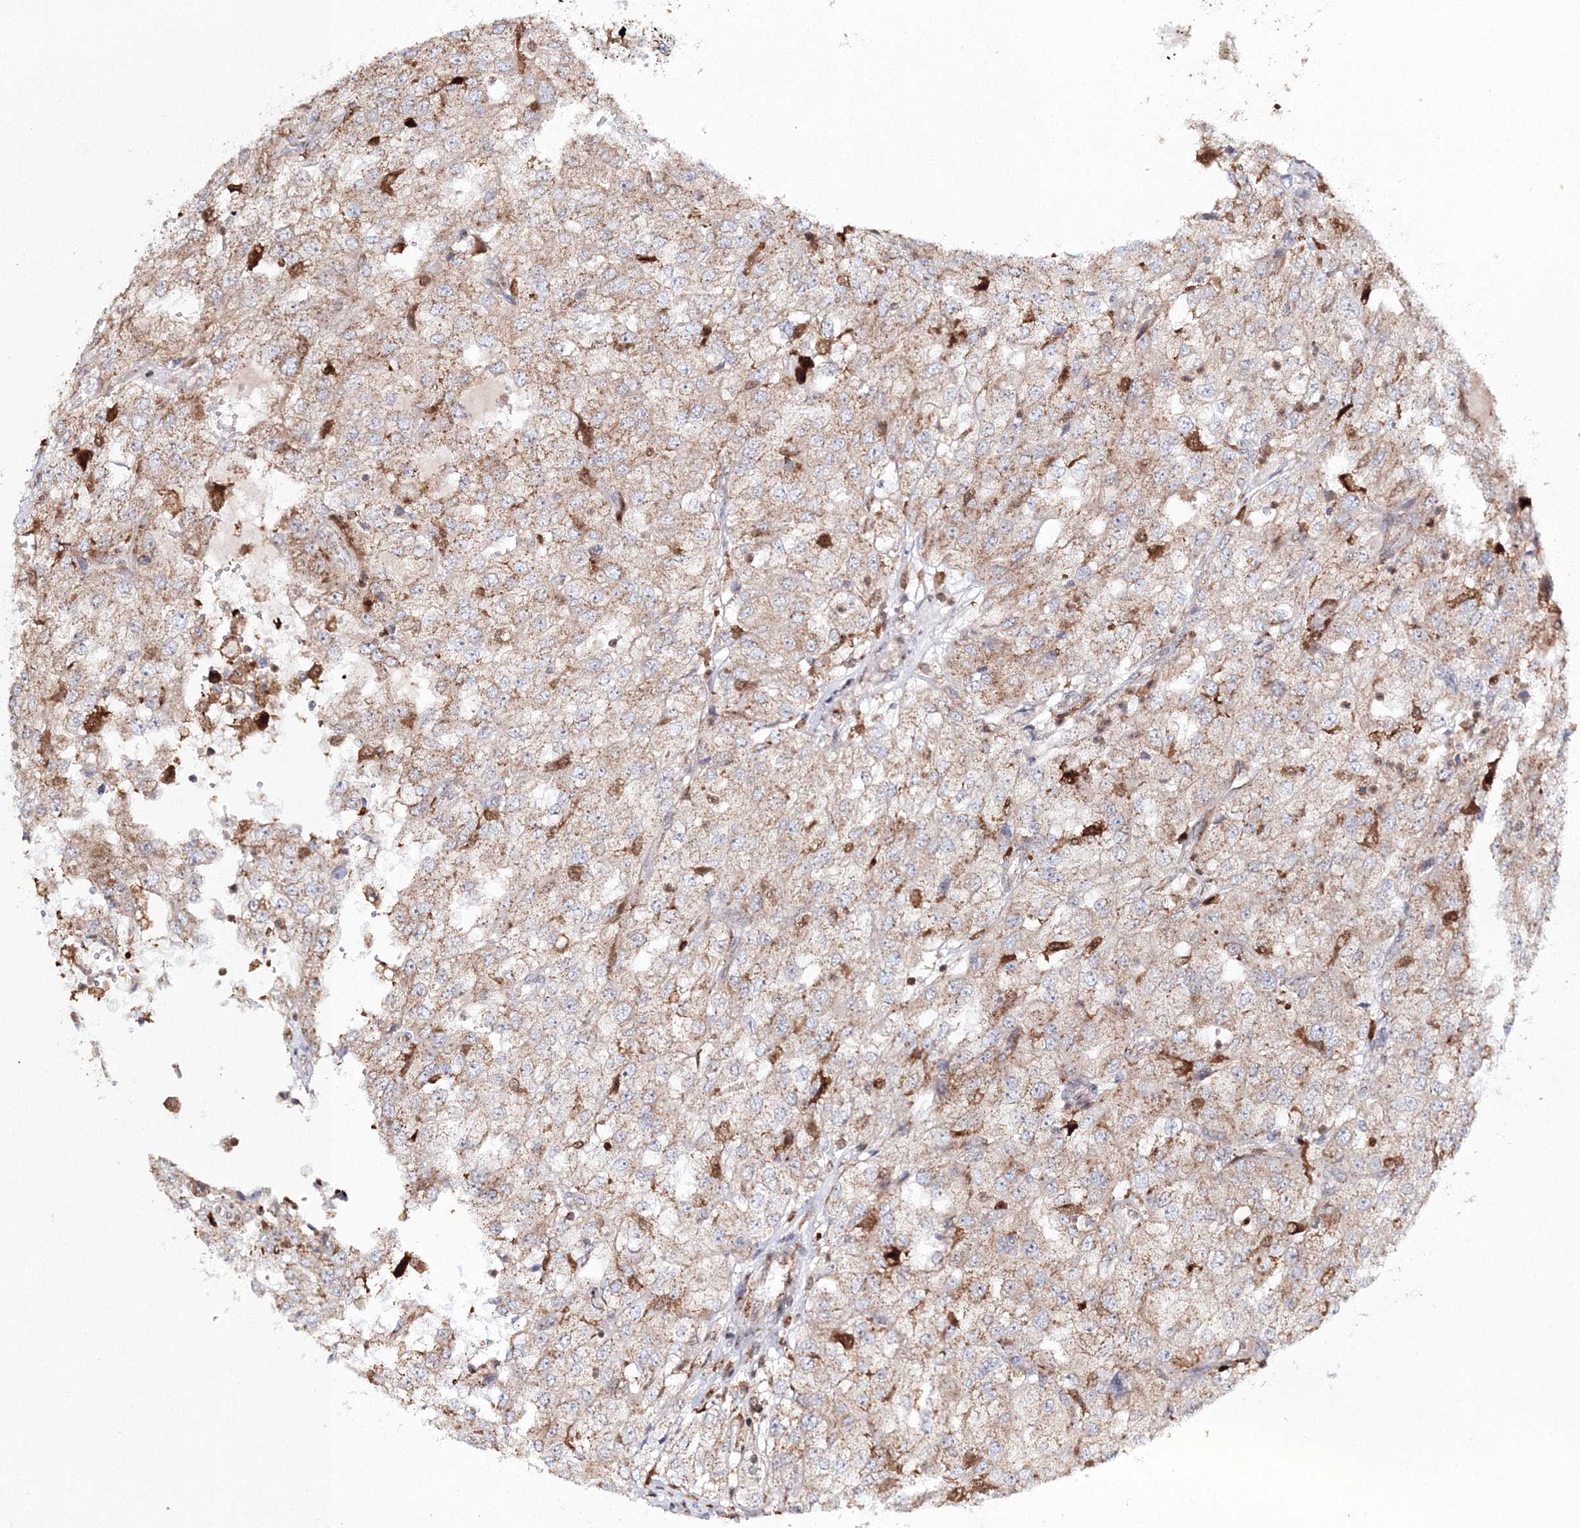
{"staining": {"intensity": "weak", "quantity": "25%-75%", "location": "cytoplasmic/membranous"}, "tissue": "renal cancer", "cell_type": "Tumor cells", "image_type": "cancer", "snomed": [{"axis": "morphology", "description": "Adenocarcinoma, NOS"}, {"axis": "topography", "description": "Kidney"}], "caption": "The photomicrograph shows staining of adenocarcinoma (renal), revealing weak cytoplasmic/membranous protein positivity (brown color) within tumor cells. The protein is shown in brown color, while the nuclei are stained blue.", "gene": "ARCN1", "patient": {"sex": "female", "age": 54}}